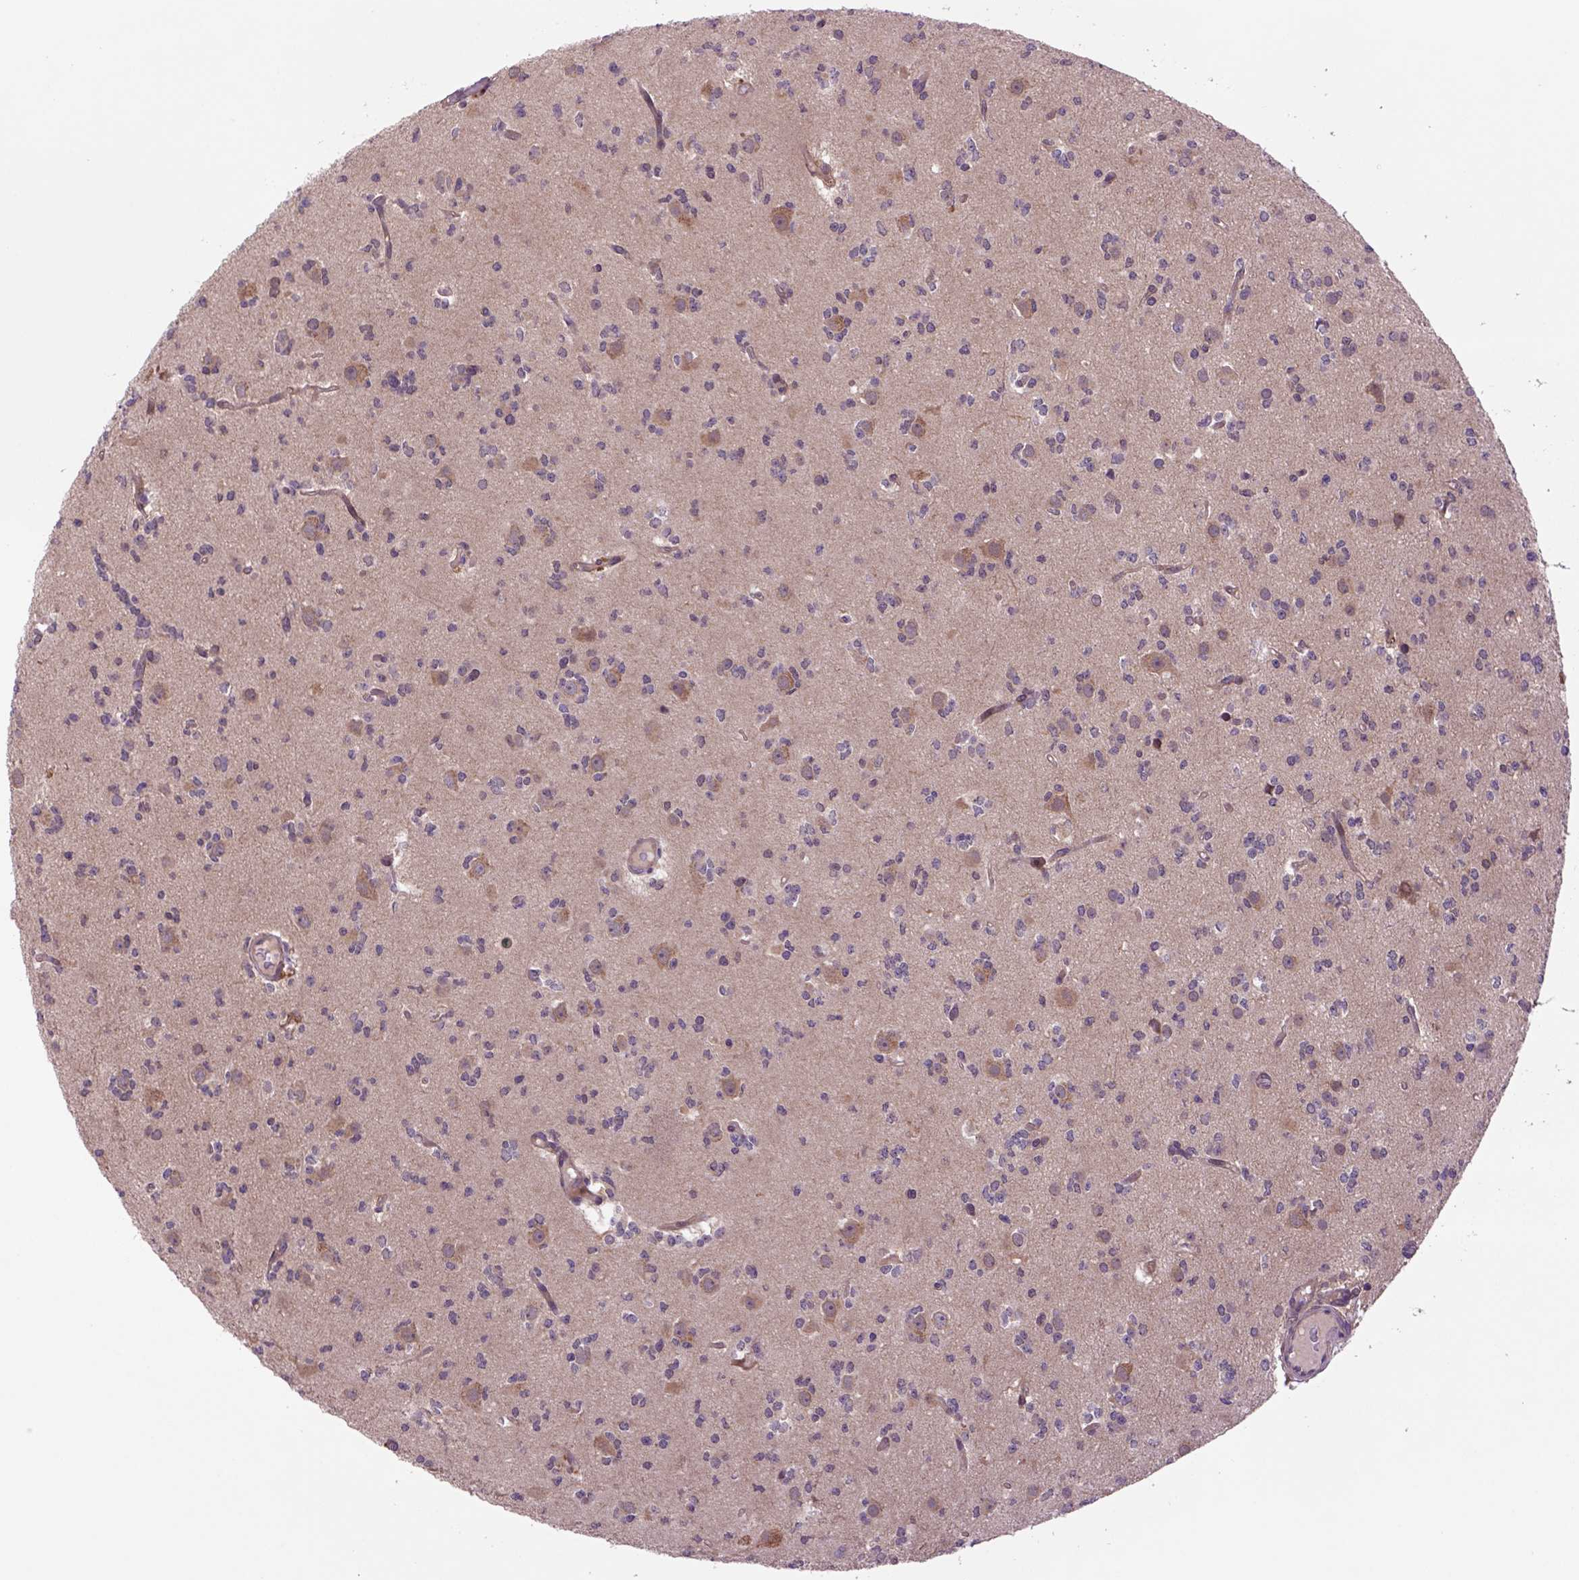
{"staining": {"intensity": "negative", "quantity": "none", "location": "none"}, "tissue": "glioma", "cell_type": "Tumor cells", "image_type": "cancer", "snomed": [{"axis": "morphology", "description": "Glioma, malignant, Low grade"}, {"axis": "topography", "description": "Brain"}], "caption": "High magnification brightfield microscopy of malignant glioma (low-grade) stained with DAB (brown) and counterstained with hematoxylin (blue): tumor cells show no significant staining.", "gene": "HSPBP1", "patient": {"sex": "male", "age": 27}}